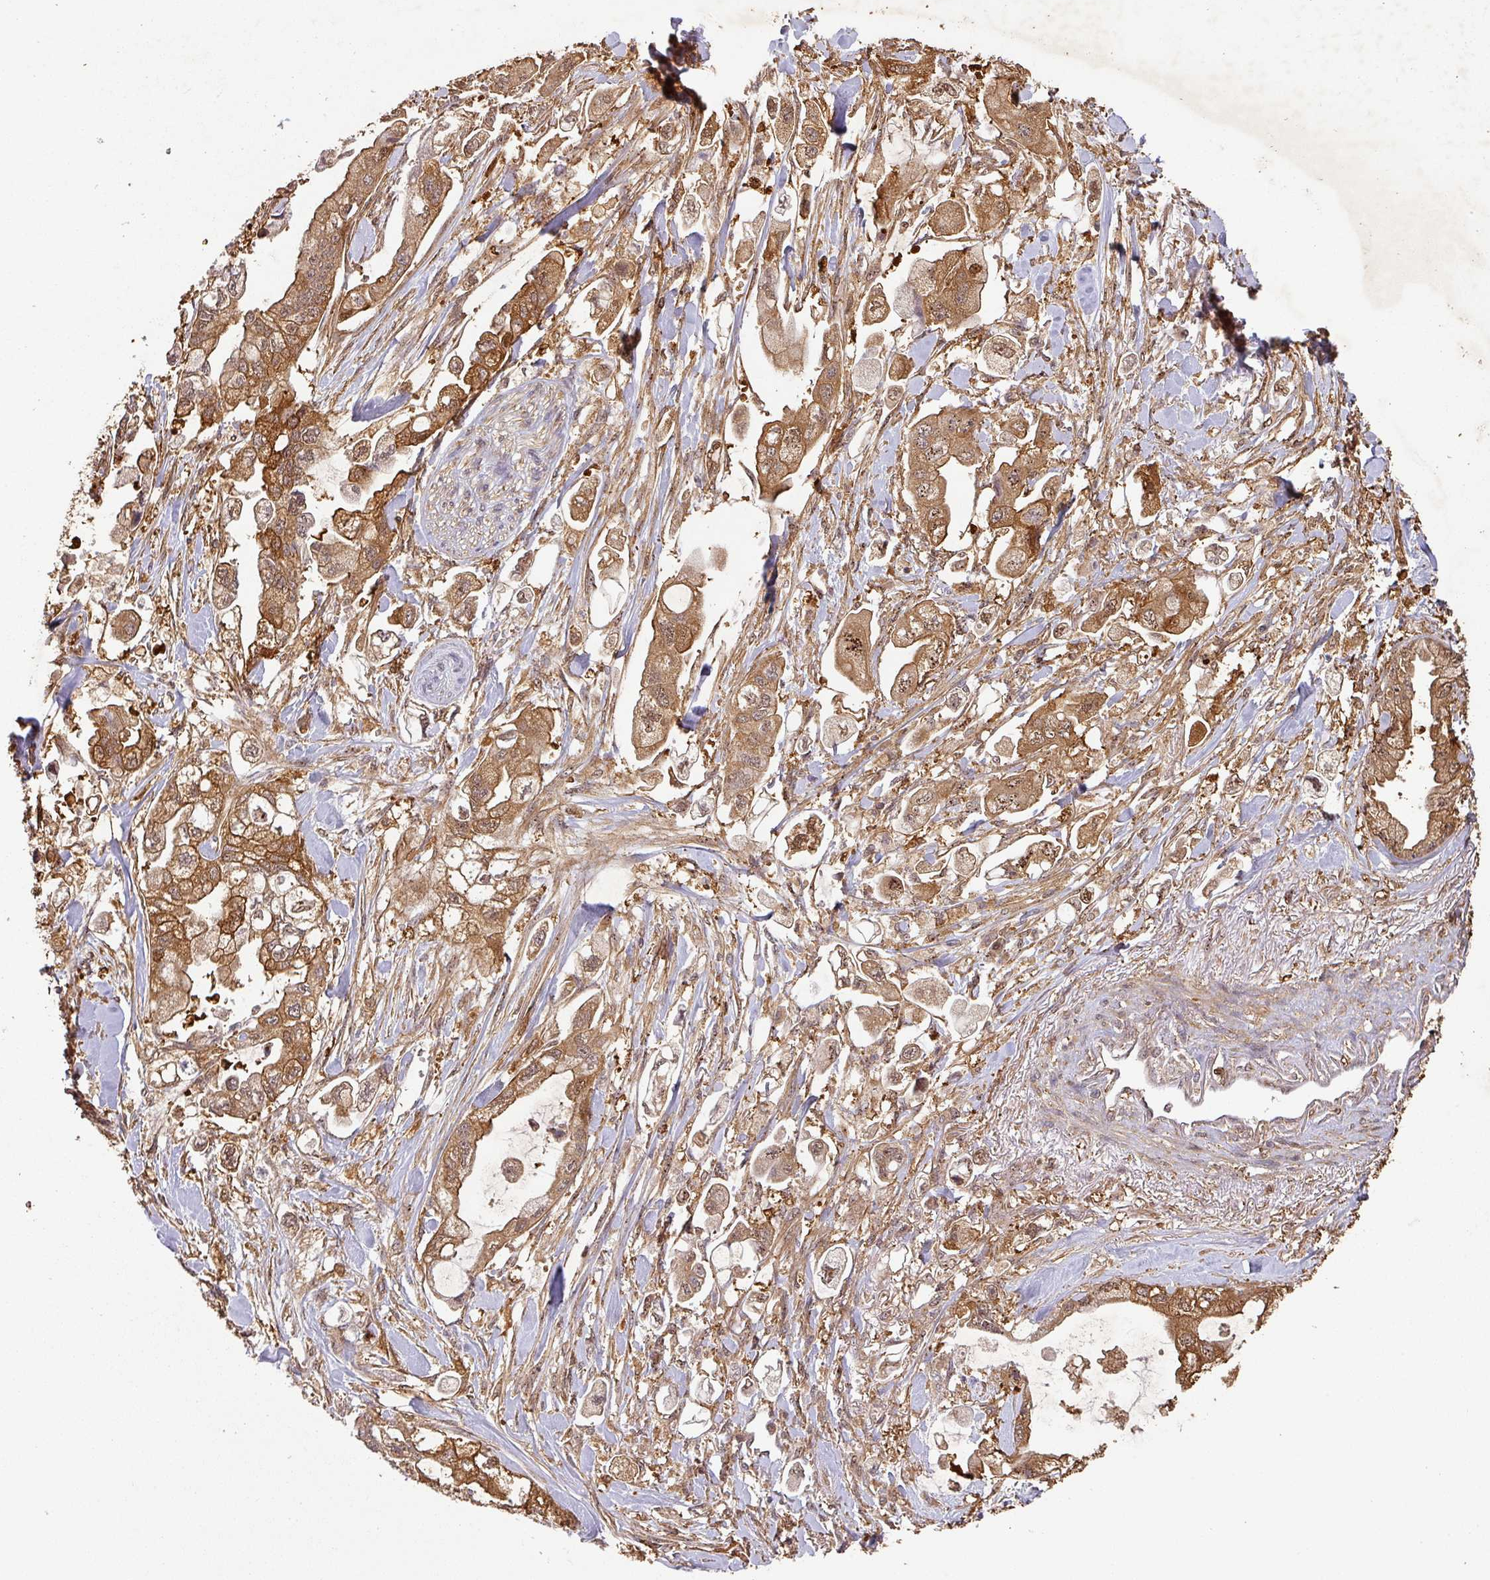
{"staining": {"intensity": "moderate", "quantity": ">75%", "location": "cytoplasmic/membranous,nuclear"}, "tissue": "stomach cancer", "cell_type": "Tumor cells", "image_type": "cancer", "snomed": [{"axis": "morphology", "description": "Adenocarcinoma, NOS"}, {"axis": "topography", "description": "Stomach"}], "caption": "Immunohistochemical staining of human stomach cancer displays medium levels of moderate cytoplasmic/membranous and nuclear expression in approximately >75% of tumor cells. (IHC, brightfield microscopy, high magnification).", "gene": "ZNF322", "patient": {"sex": "male", "age": 62}}